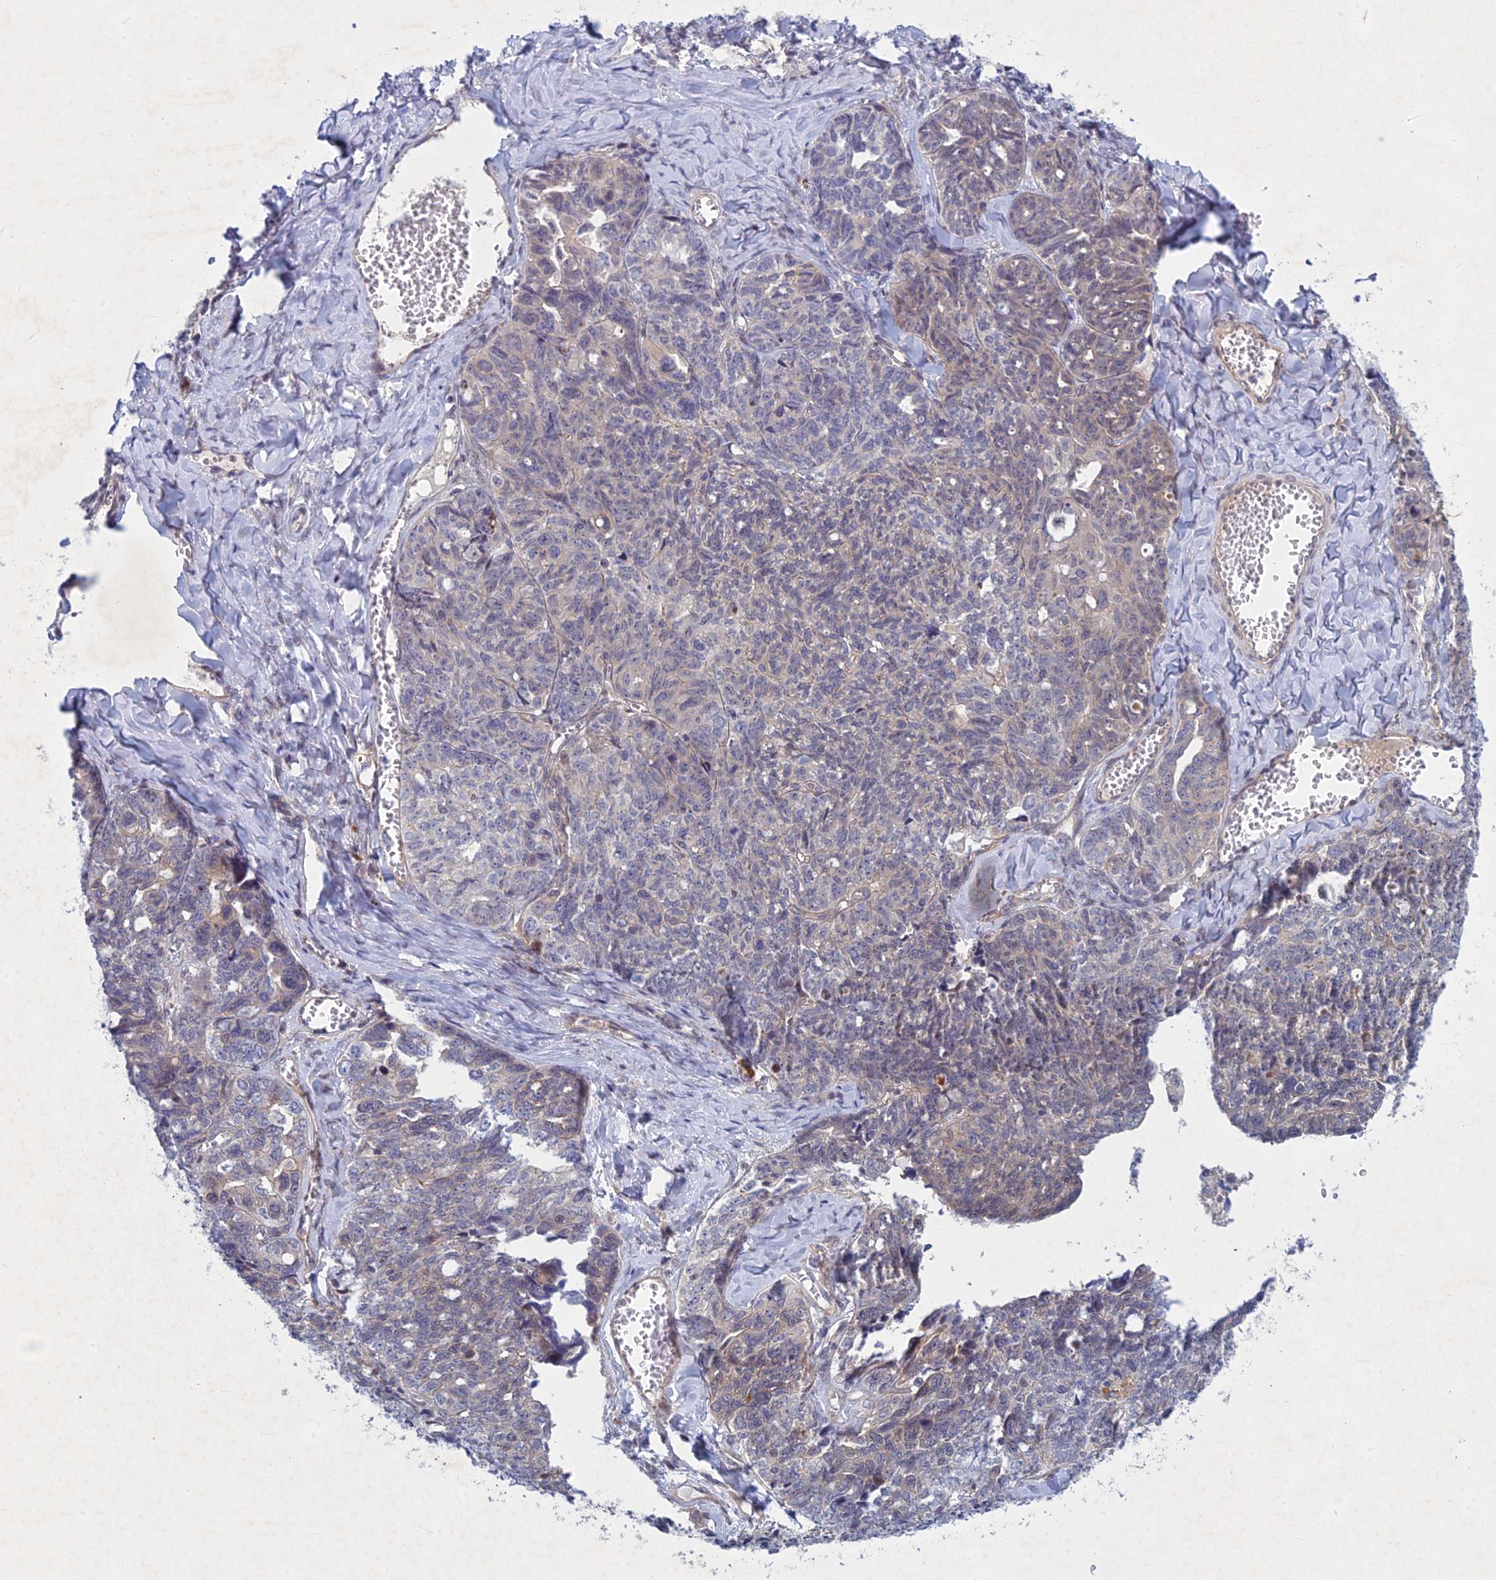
{"staining": {"intensity": "negative", "quantity": "none", "location": "none"}, "tissue": "ovarian cancer", "cell_type": "Tumor cells", "image_type": "cancer", "snomed": [{"axis": "morphology", "description": "Cystadenocarcinoma, serous, NOS"}, {"axis": "topography", "description": "Ovary"}], "caption": "The IHC image has no significant expression in tumor cells of serous cystadenocarcinoma (ovarian) tissue. (Immunohistochemistry (ihc), brightfield microscopy, high magnification).", "gene": "PTHLH", "patient": {"sex": "female", "age": 79}}